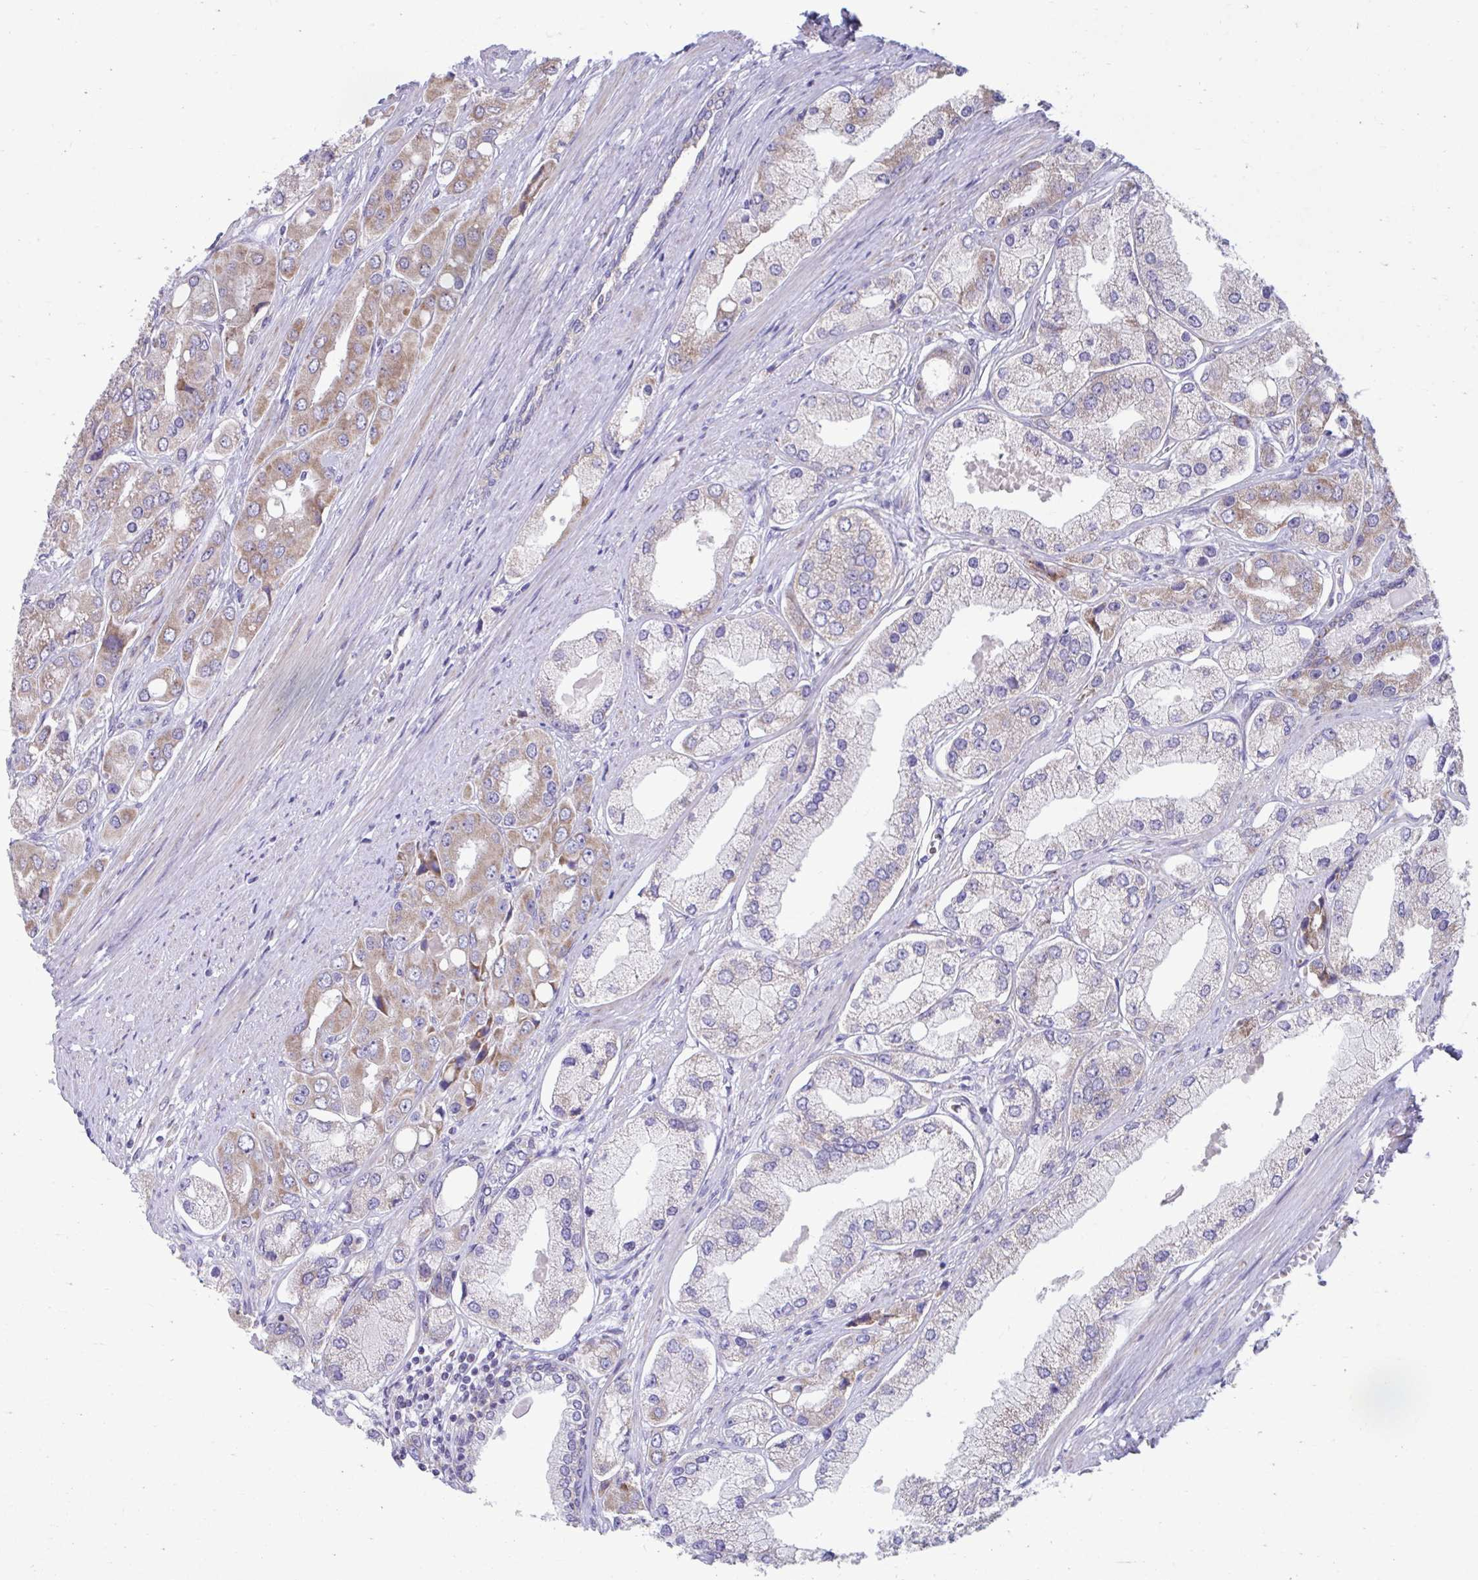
{"staining": {"intensity": "moderate", "quantity": "25%-75%", "location": "cytoplasmic/membranous"}, "tissue": "prostate cancer", "cell_type": "Tumor cells", "image_type": "cancer", "snomed": [{"axis": "morphology", "description": "Adenocarcinoma, Low grade"}, {"axis": "topography", "description": "Prostate"}], "caption": "An immunohistochemistry histopathology image of tumor tissue is shown. Protein staining in brown labels moderate cytoplasmic/membranous positivity in low-grade adenocarcinoma (prostate) within tumor cells. Nuclei are stained in blue.", "gene": "LINGO4", "patient": {"sex": "male", "age": 69}}